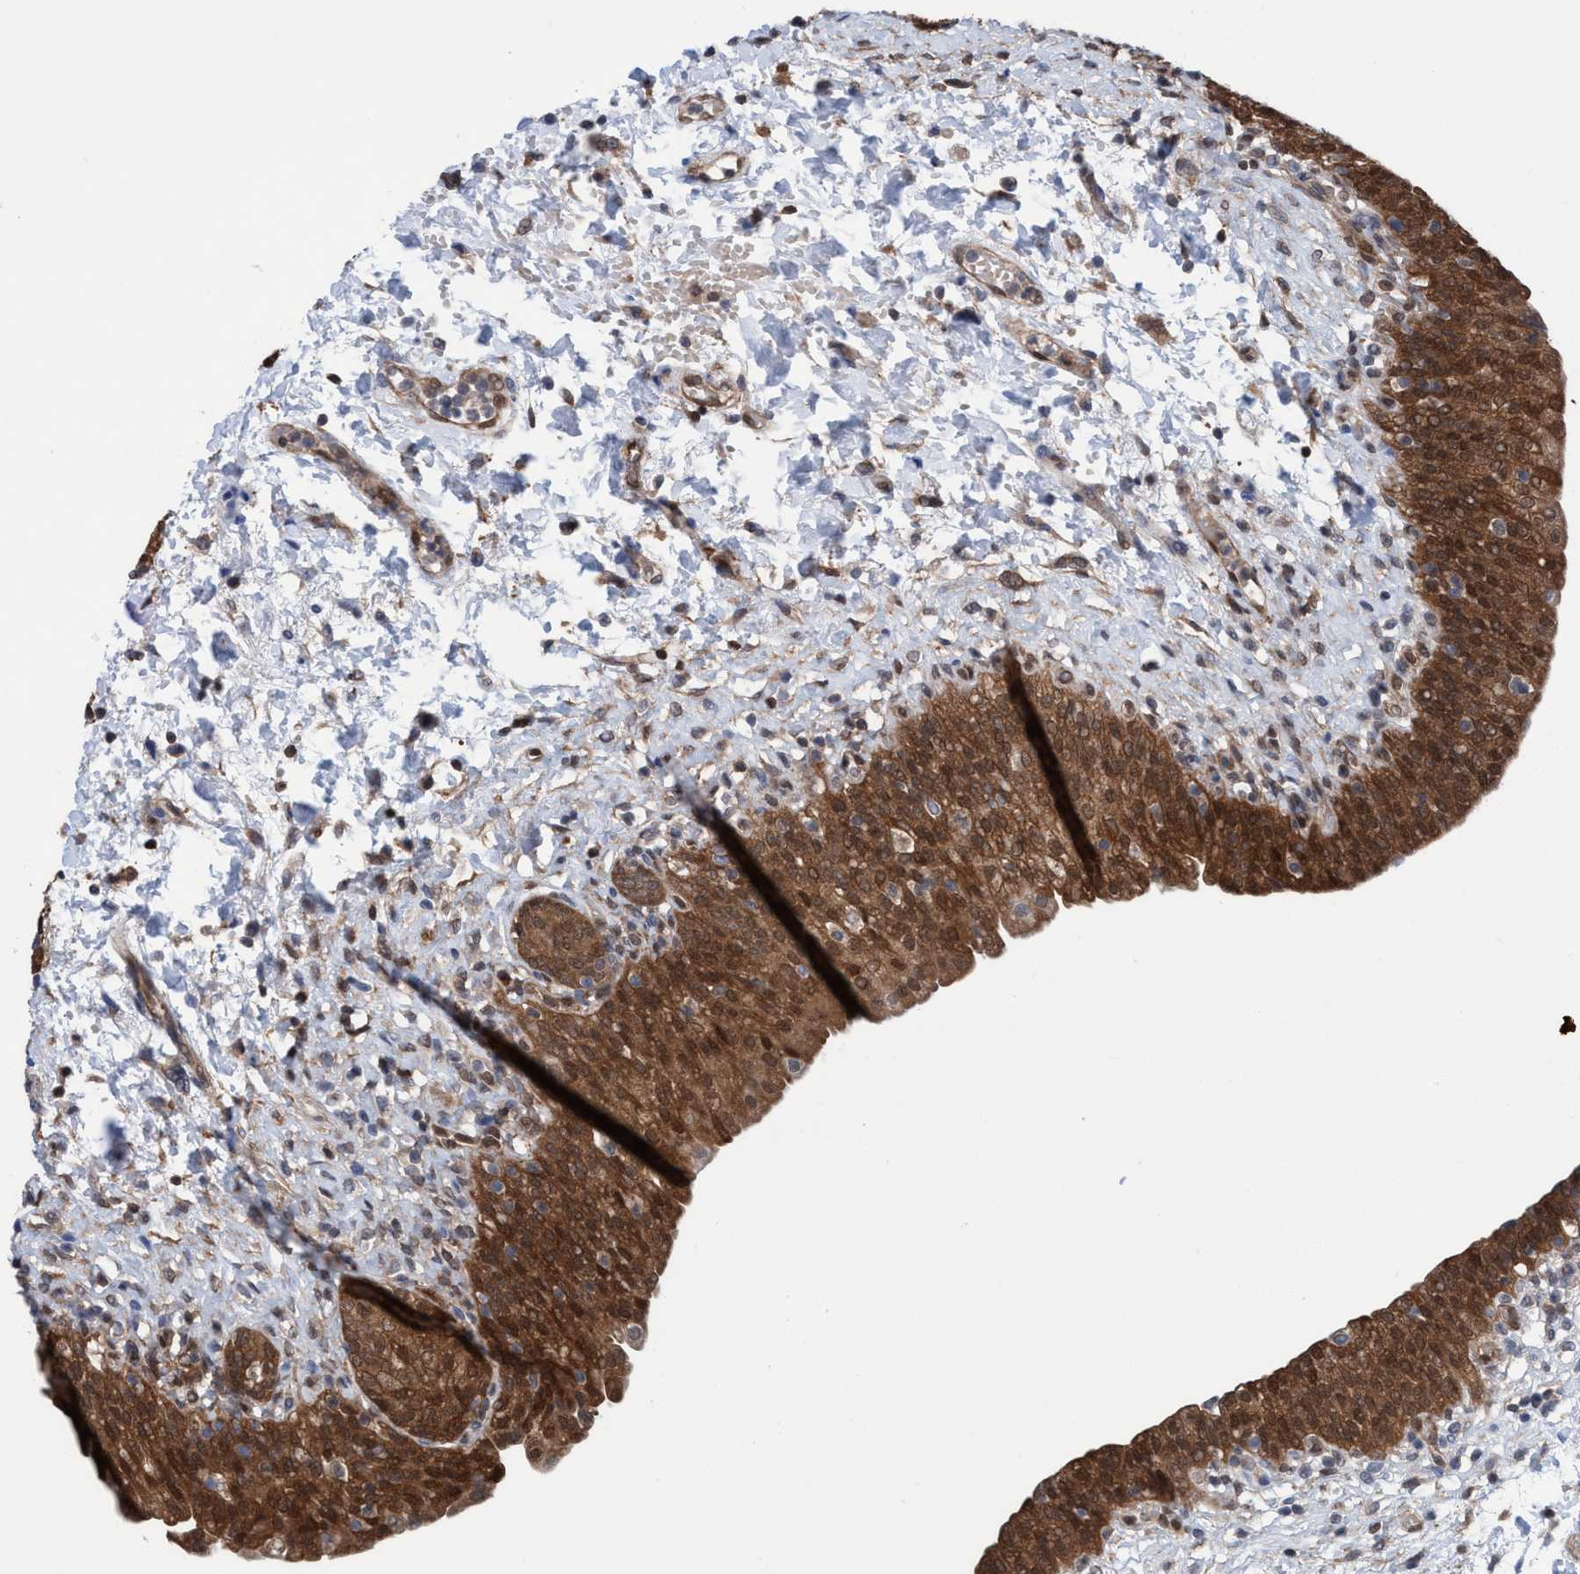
{"staining": {"intensity": "strong", "quantity": ">75%", "location": "cytoplasmic/membranous,nuclear"}, "tissue": "urinary bladder", "cell_type": "Urothelial cells", "image_type": "normal", "snomed": [{"axis": "morphology", "description": "Normal tissue, NOS"}, {"axis": "topography", "description": "Urinary bladder"}], "caption": "Strong cytoplasmic/membranous,nuclear expression for a protein is present in approximately >75% of urothelial cells of benign urinary bladder using immunohistochemistry.", "gene": "GLOD4", "patient": {"sex": "male", "age": 55}}